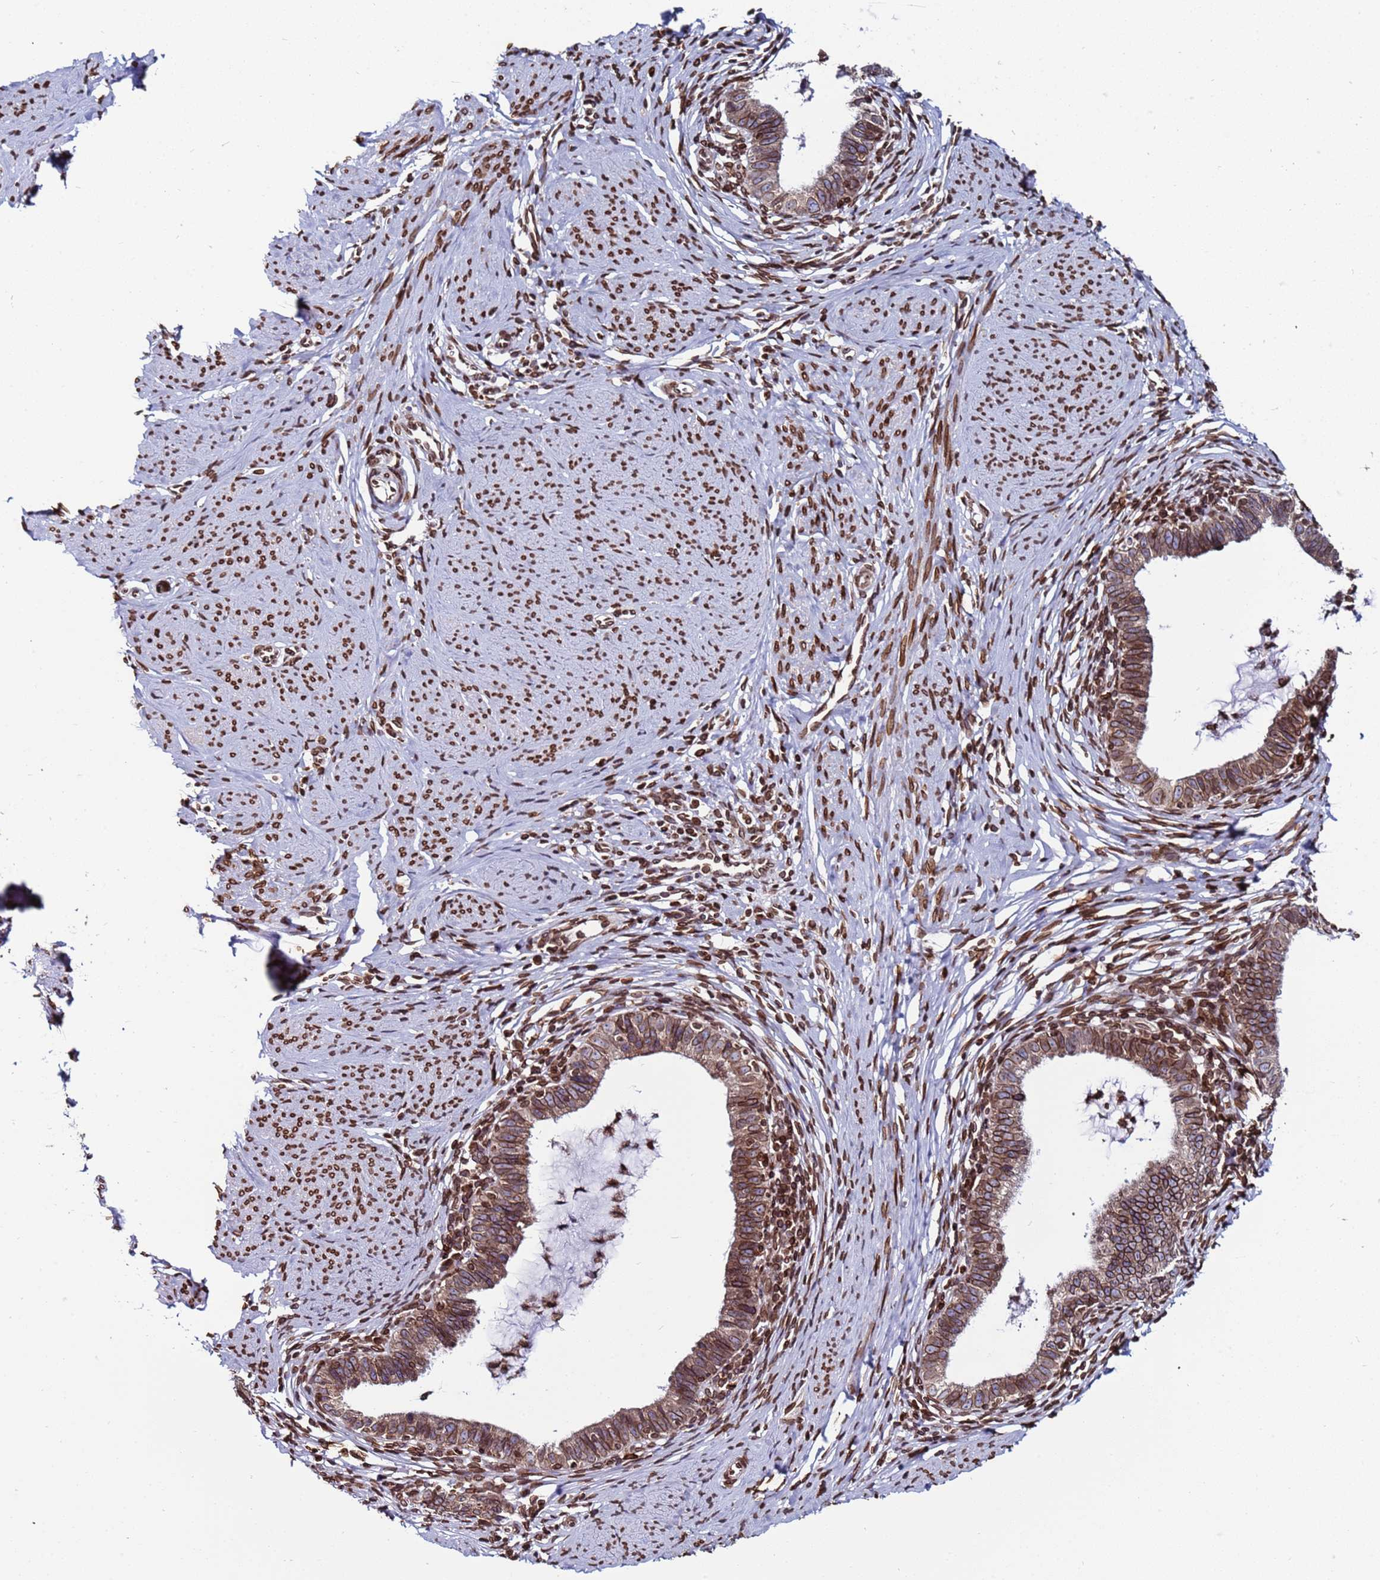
{"staining": {"intensity": "moderate", "quantity": ">75%", "location": "cytoplasmic/membranous,nuclear"}, "tissue": "cervical cancer", "cell_type": "Tumor cells", "image_type": "cancer", "snomed": [{"axis": "morphology", "description": "Adenocarcinoma, NOS"}, {"axis": "topography", "description": "Cervix"}], "caption": "Human cervical adenocarcinoma stained with a protein marker displays moderate staining in tumor cells.", "gene": "TOR1AIP1", "patient": {"sex": "female", "age": 36}}